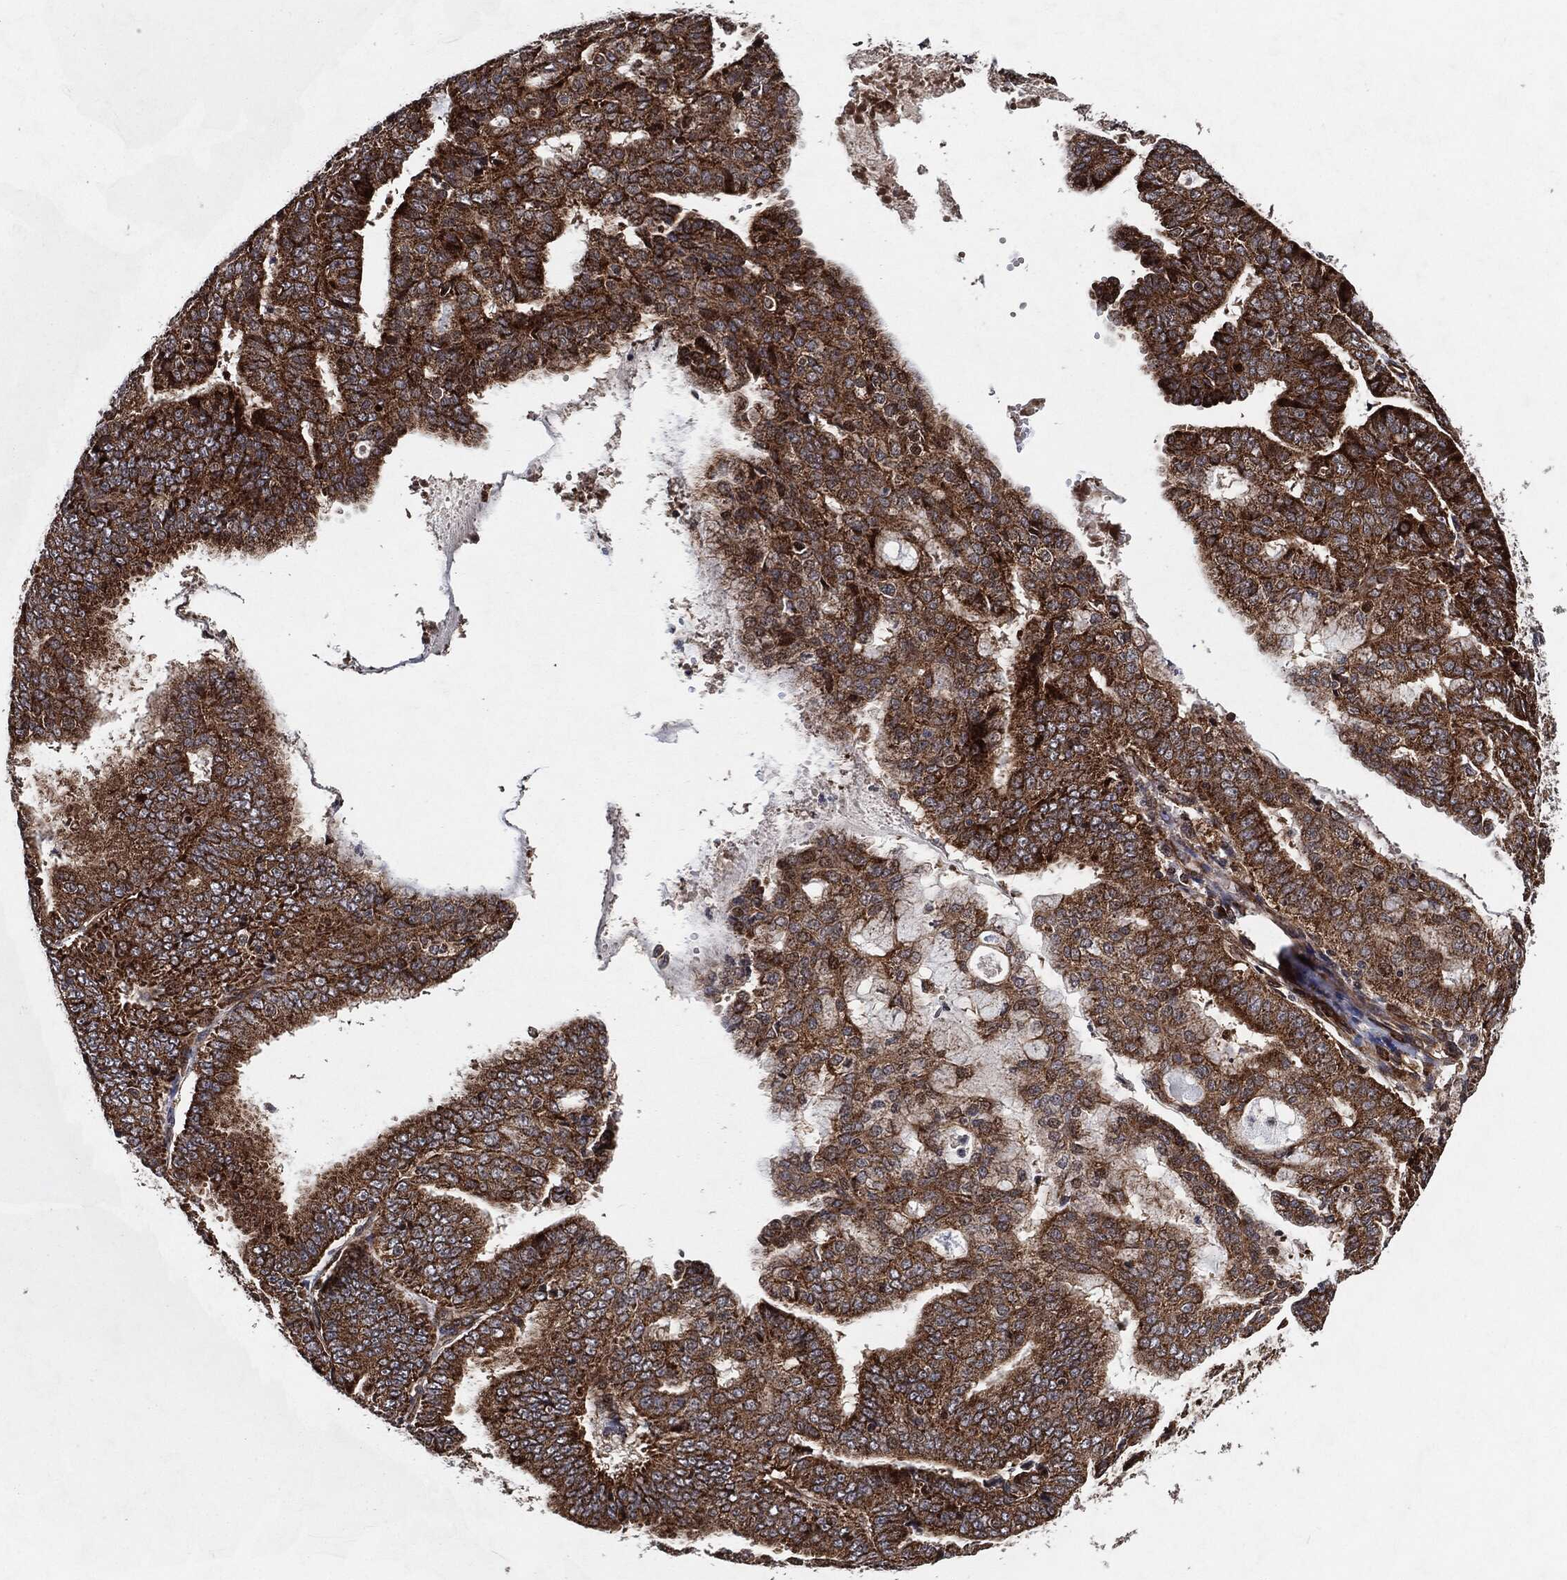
{"staining": {"intensity": "strong", "quantity": ">75%", "location": "cytoplasmic/membranous"}, "tissue": "endometrial cancer", "cell_type": "Tumor cells", "image_type": "cancer", "snomed": [{"axis": "morphology", "description": "Adenocarcinoma, NOS"}, {"axis": "topography", "description": "Endometrium"}], "caption": "Endometrial cancer (adenocarcinoma) stained for a protein reveals strong cytoplasmic/membranous positivity in tumor cells. (DAB IHC with brightfield microscopy, high magnification).", "gene": "BCAR1", "patient": {"sex": "female", "age": 63}}